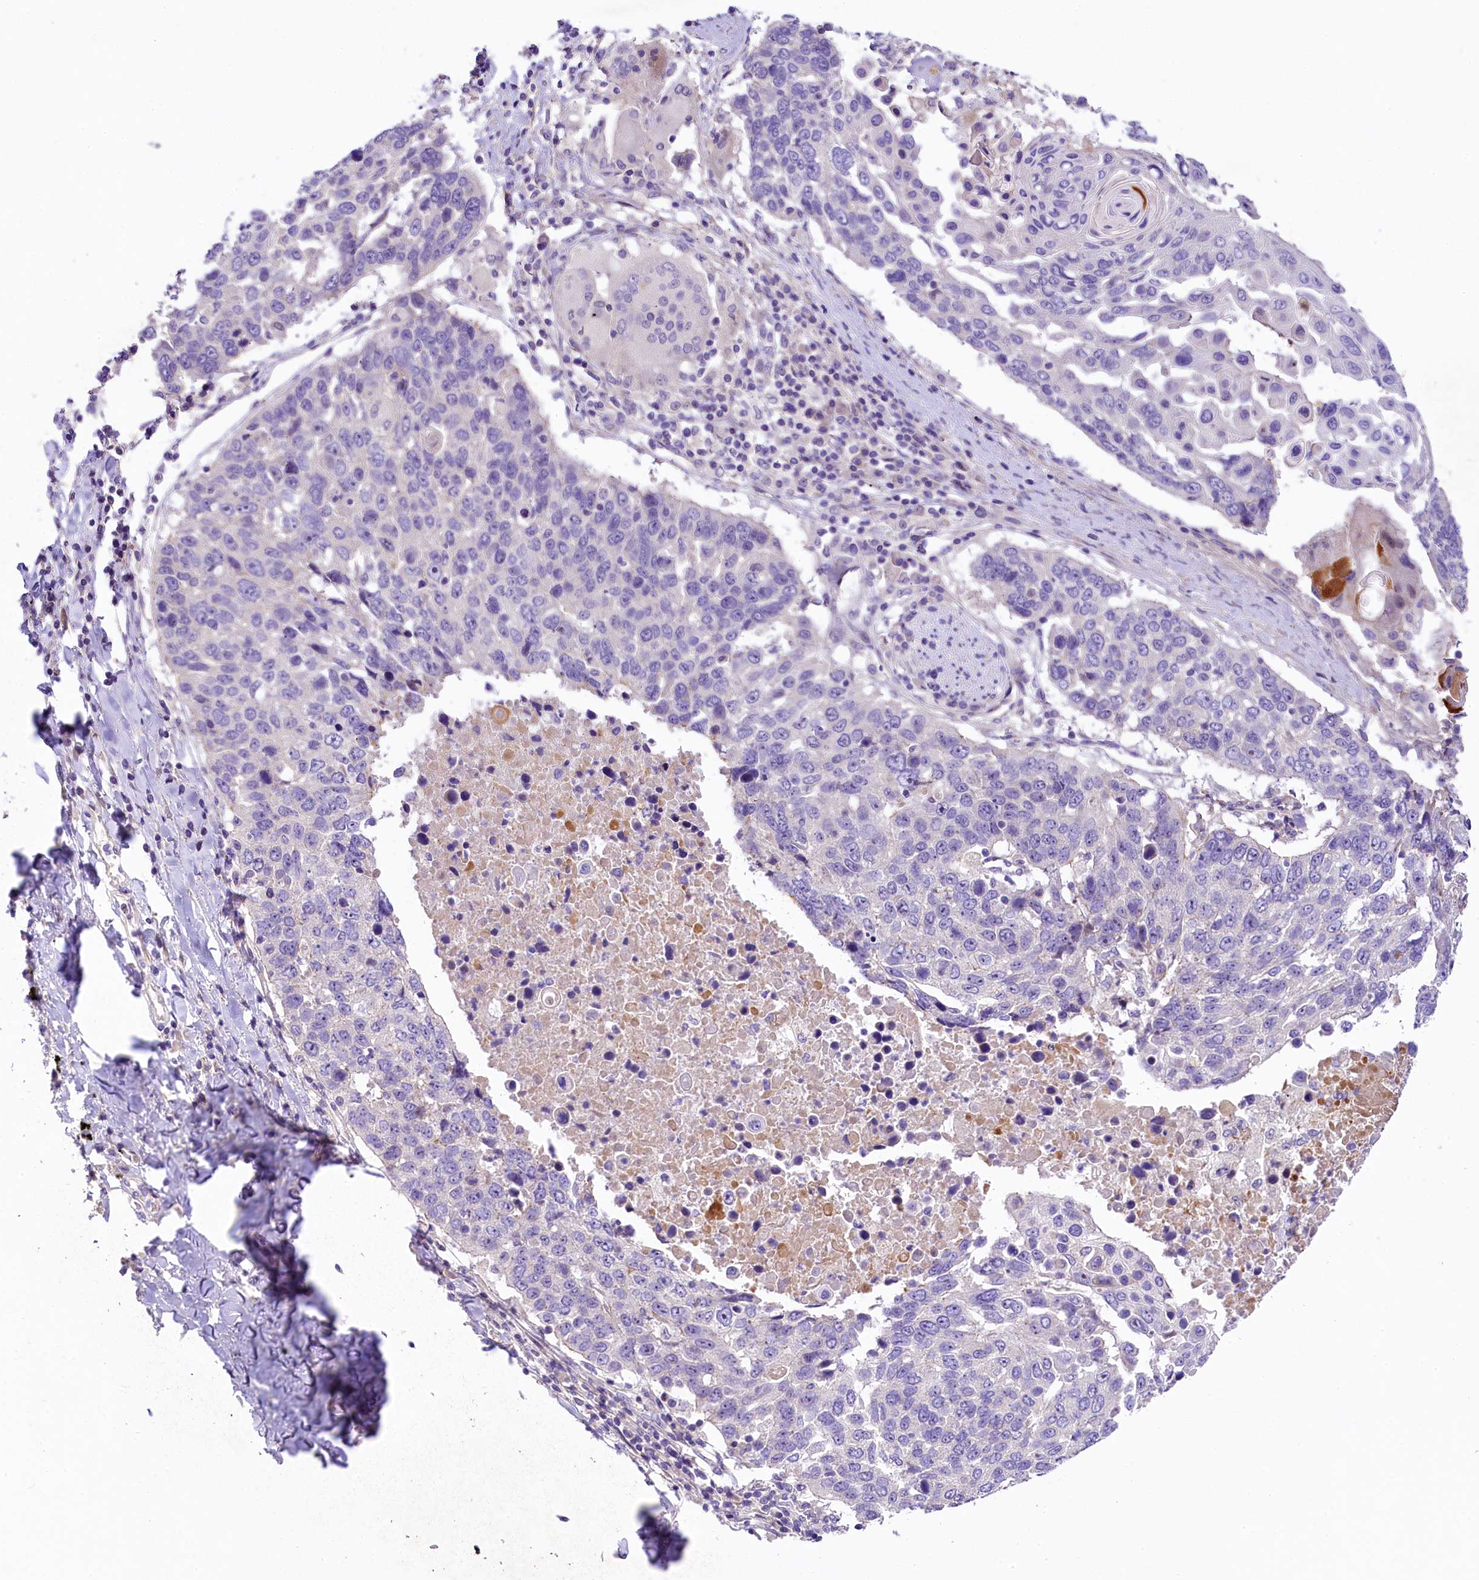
{"staining": {"intensity": "negative", "quantity": "none", "location": "none"}, "tissue": "lung cancer", "cell_type": "Tumor cells", "image_type": "cancer", "snomed": [{"axis": "morphology", "description": "Squamous cell carcinoma, NOS"}, {"axis": "topography", "description": "Lung"}], "caption": "Tumor cells are negative for brown protein staining in lung cancer (squamous cell carcinoma).", "gene": "UBXN6", "patient": {"sex": "male", "age": 66}}